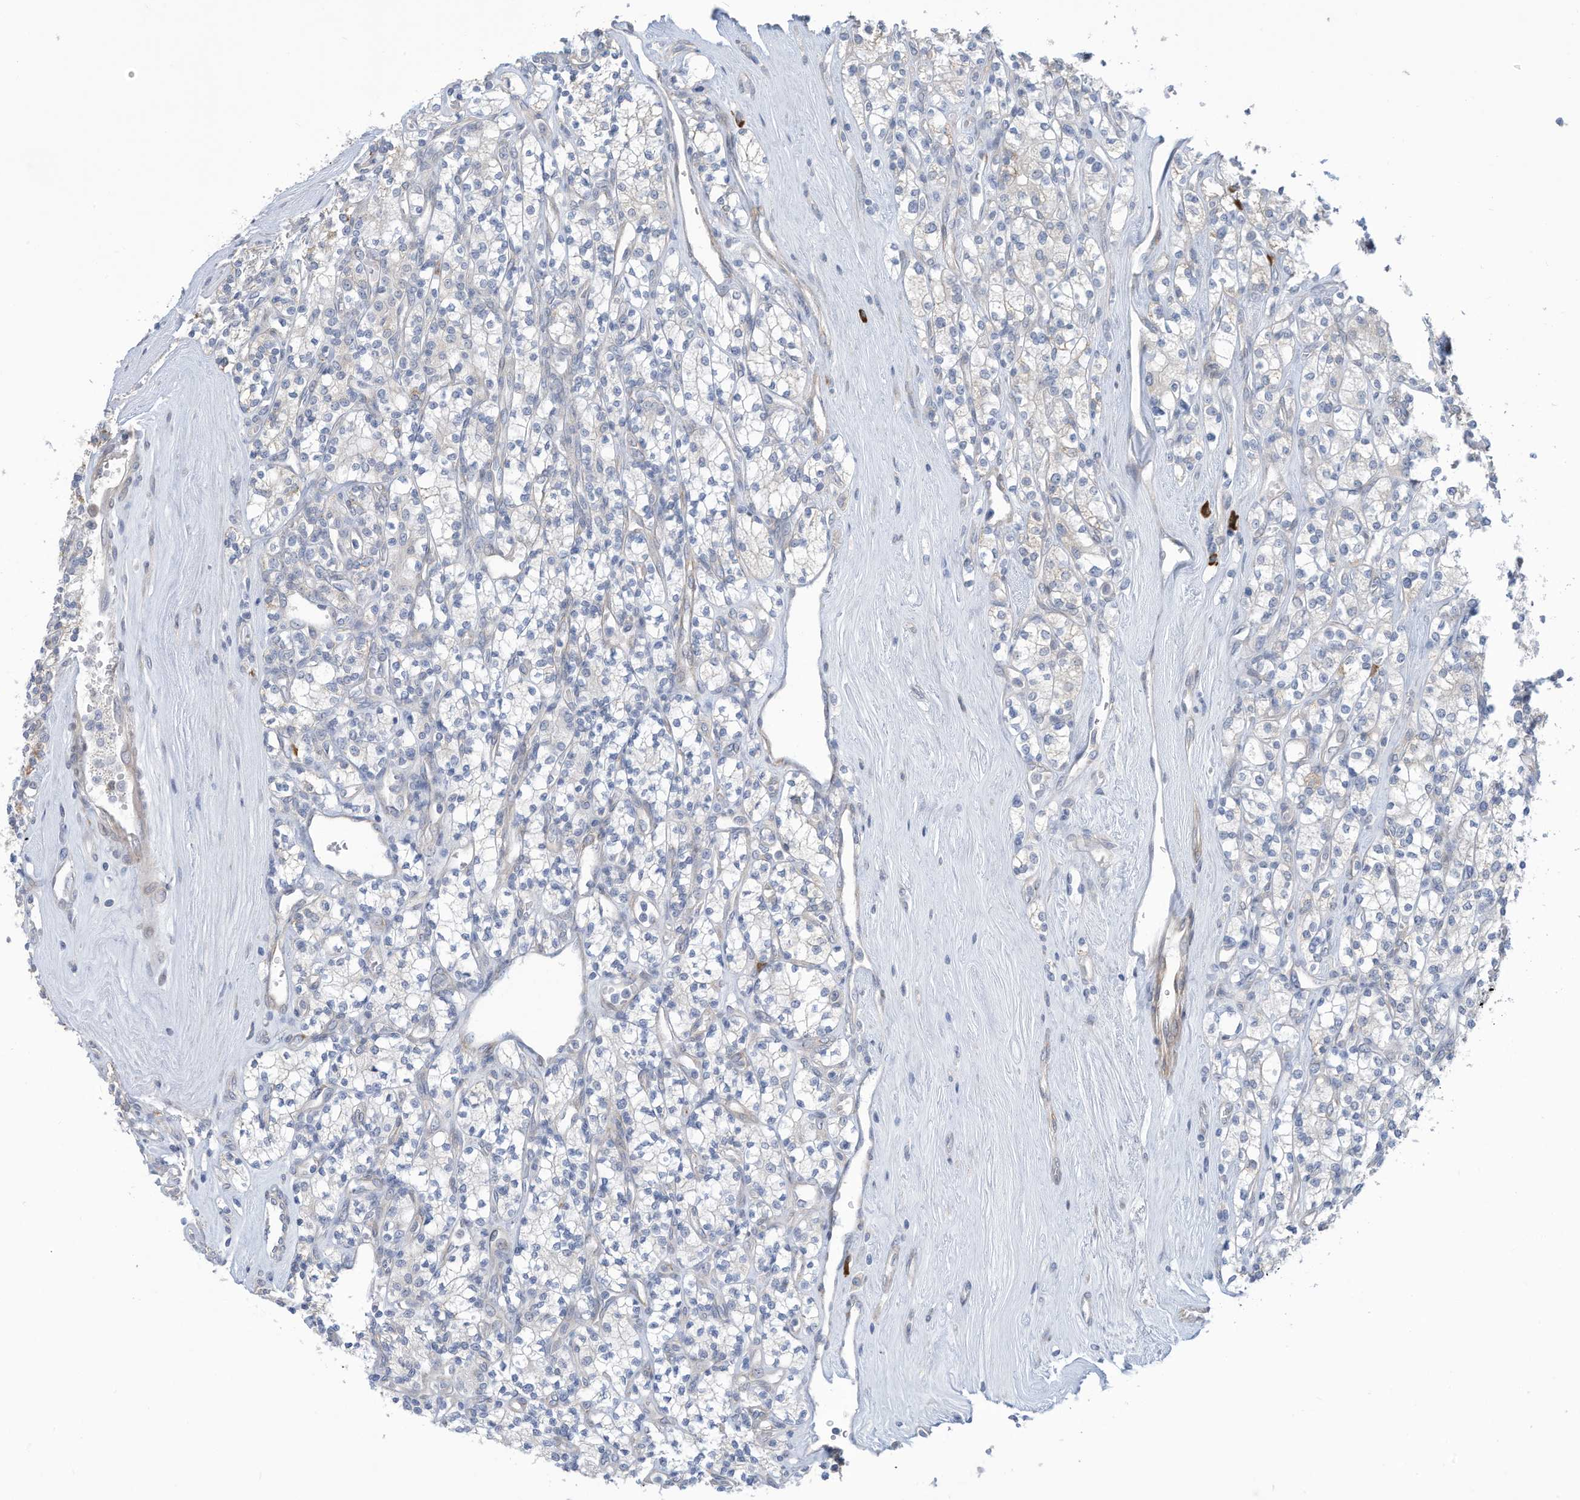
{"staining": {"intensity": "negative", "quantity": "none", "location": "none"}, "tissue": "renal cancer", "cell_type": "Tumor cells", "image_type": "cancer", "snomed": [{"axis": "morphology", "description": "Adenocarcinoma, NOS"}, {"axis": "topography", "description": "Kidney"}], "caption": "Human renal adenocarcinoma stained for a protein using immunohistochemistry displays no expression in tumor cells.", "gene": "ZNF292", "patient": {"sex": "male", "age": 77}}